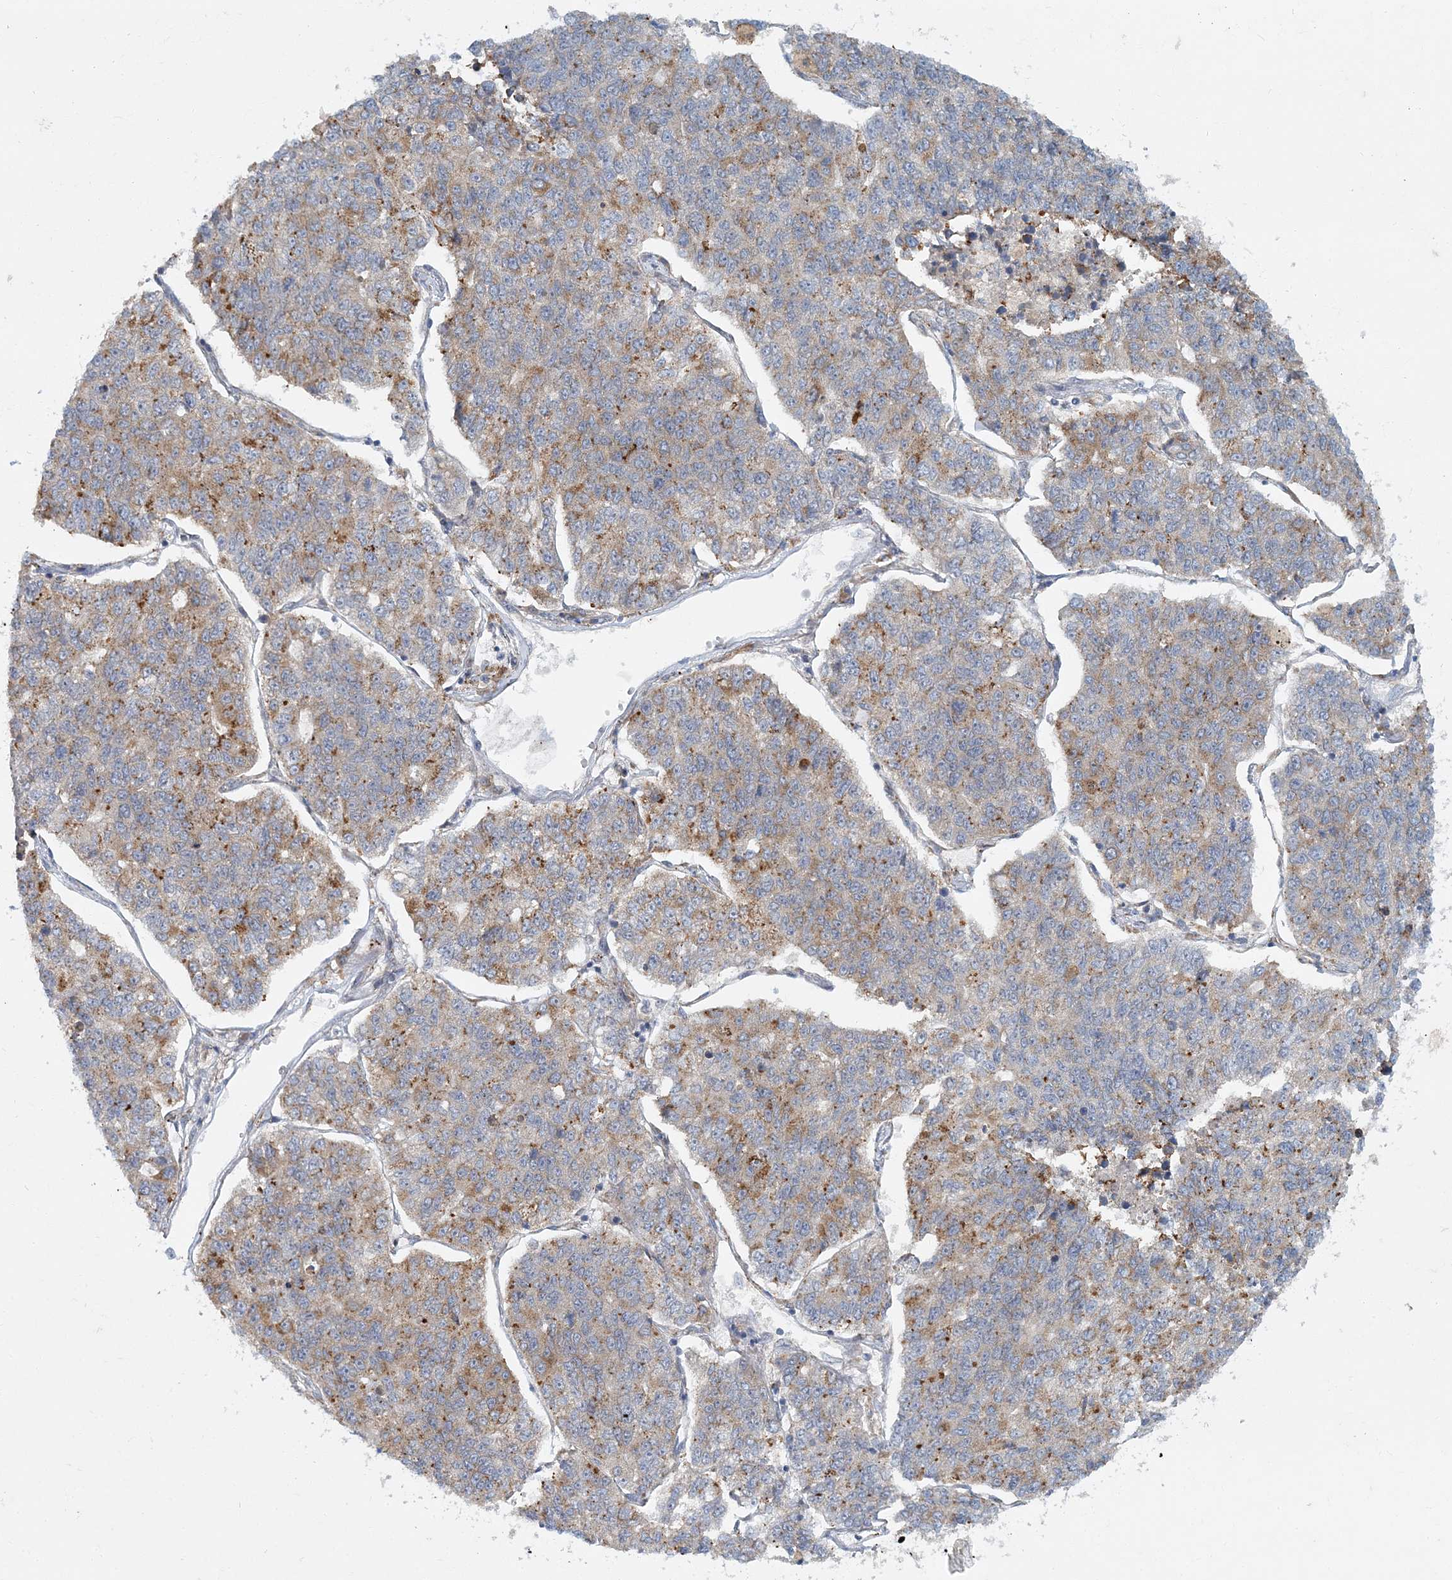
{"staining": {"intensity": "strong", "quantity": "<25%", "location": "cytoplasmic/membranous"}, "tissue": "lung cancer", "cell_type": "Tumor cells", "image_type": "cancer", "snomed": [{"axis": "morphology", "description": "Adenocarcinoma, NOS"}, {"axis": "topography", "description": "Lung"}], "caption": "IHC micrograph of adenocarcinoma (lung) stained for a protein (brown), which demonstrates medium levels of strong cytoplasmic/membranous positivity in about <25% of tumor cells.", "gene": "NBAS", "patient": {"sex": "male", "age": 49}}